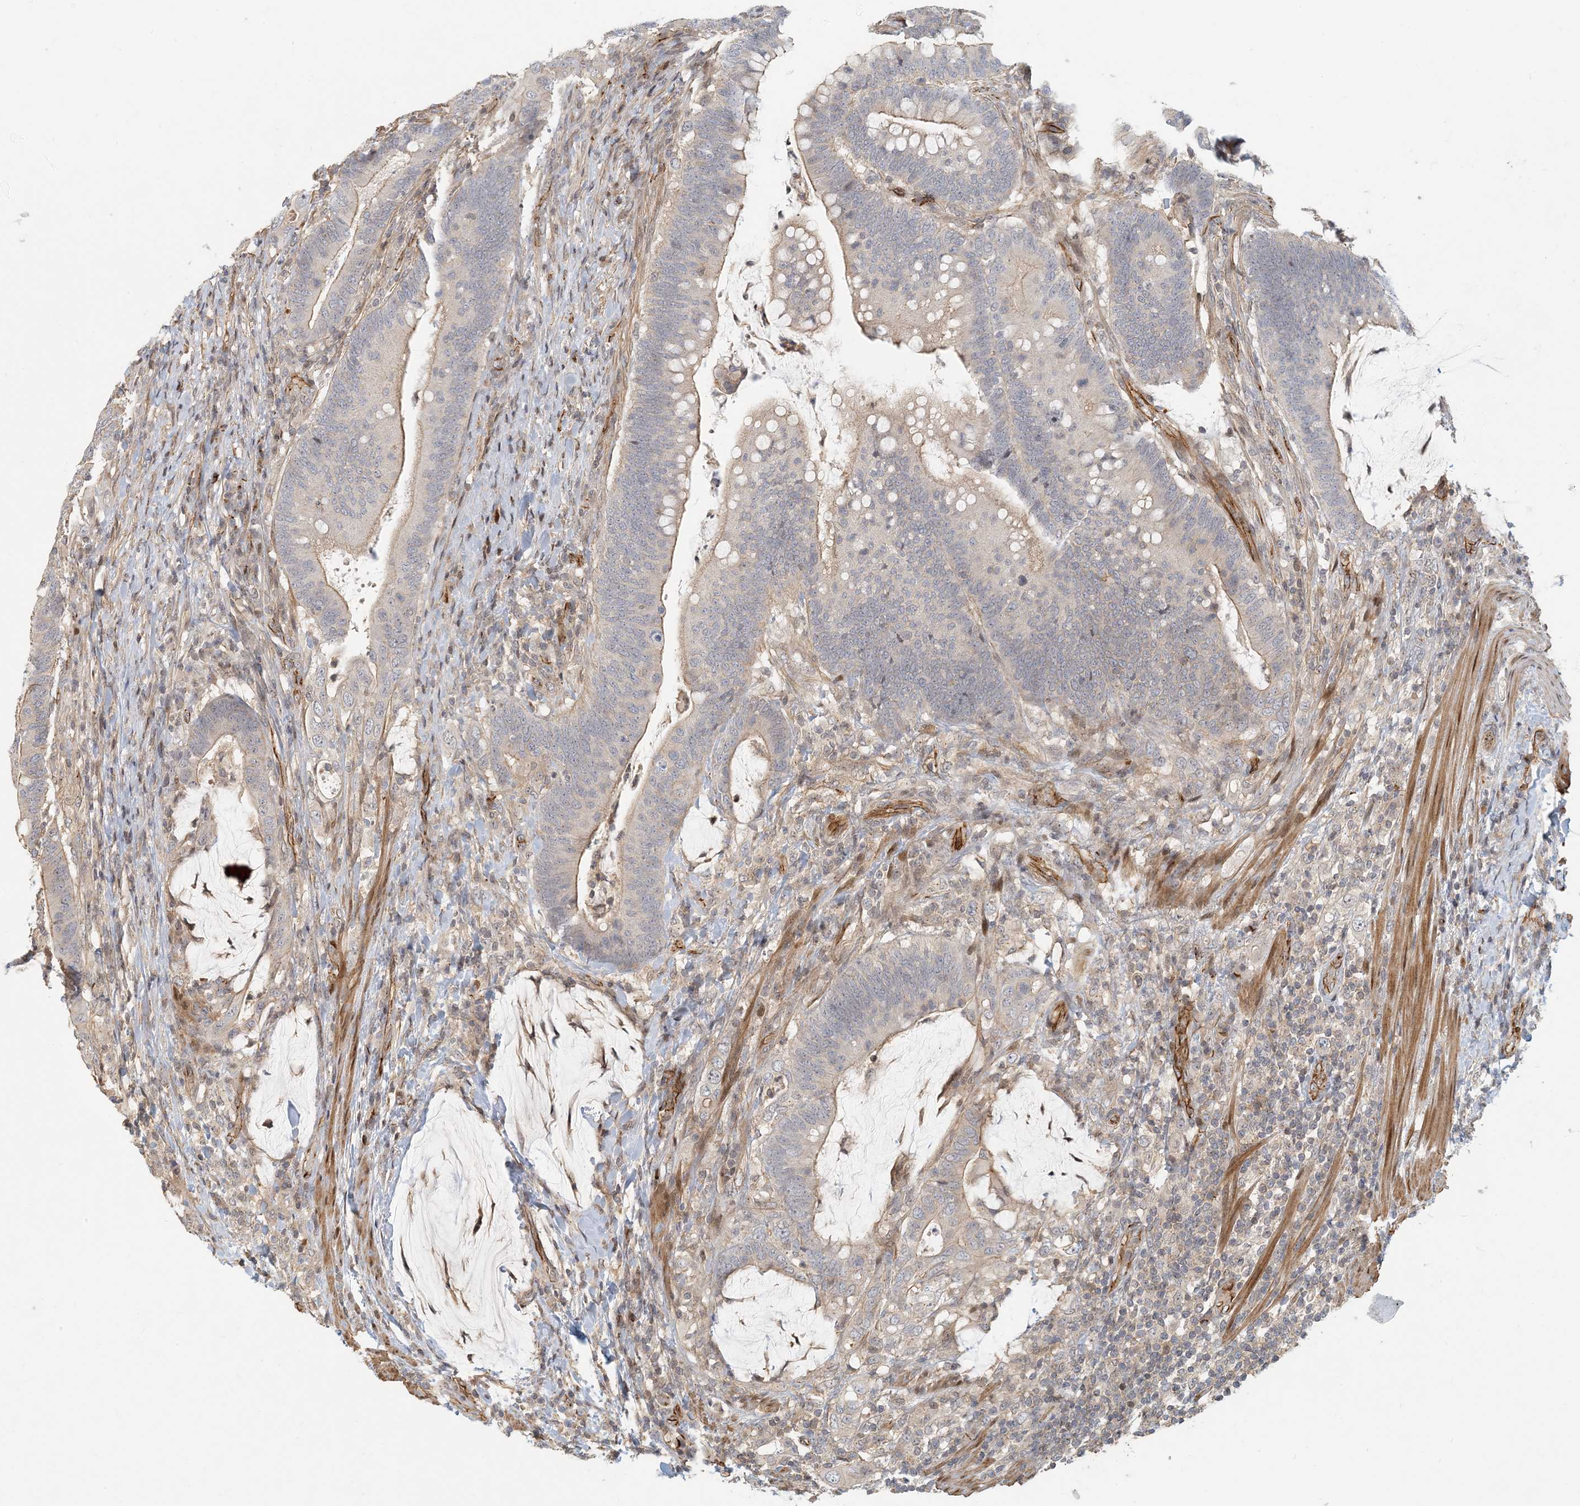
{"staining": {"intensity": "negative", "quantity": "none", "location": "none"}, "tissue": "colorectal cancer", "cell_type": "Tumor cells", "image_type": "cancer", "snomed": [{"axis": "morphology", "description": "Adenocarcinoma, NOS"}, {"axis": "topography", "description": "Colon"}], "caption": "This is an immunohistochemistry photomicrograph of colorectal cancer. There is no positivity in tumor cells.", "gene": "MAPKBP1", "patient": {"sex": "female", "age": 66}}